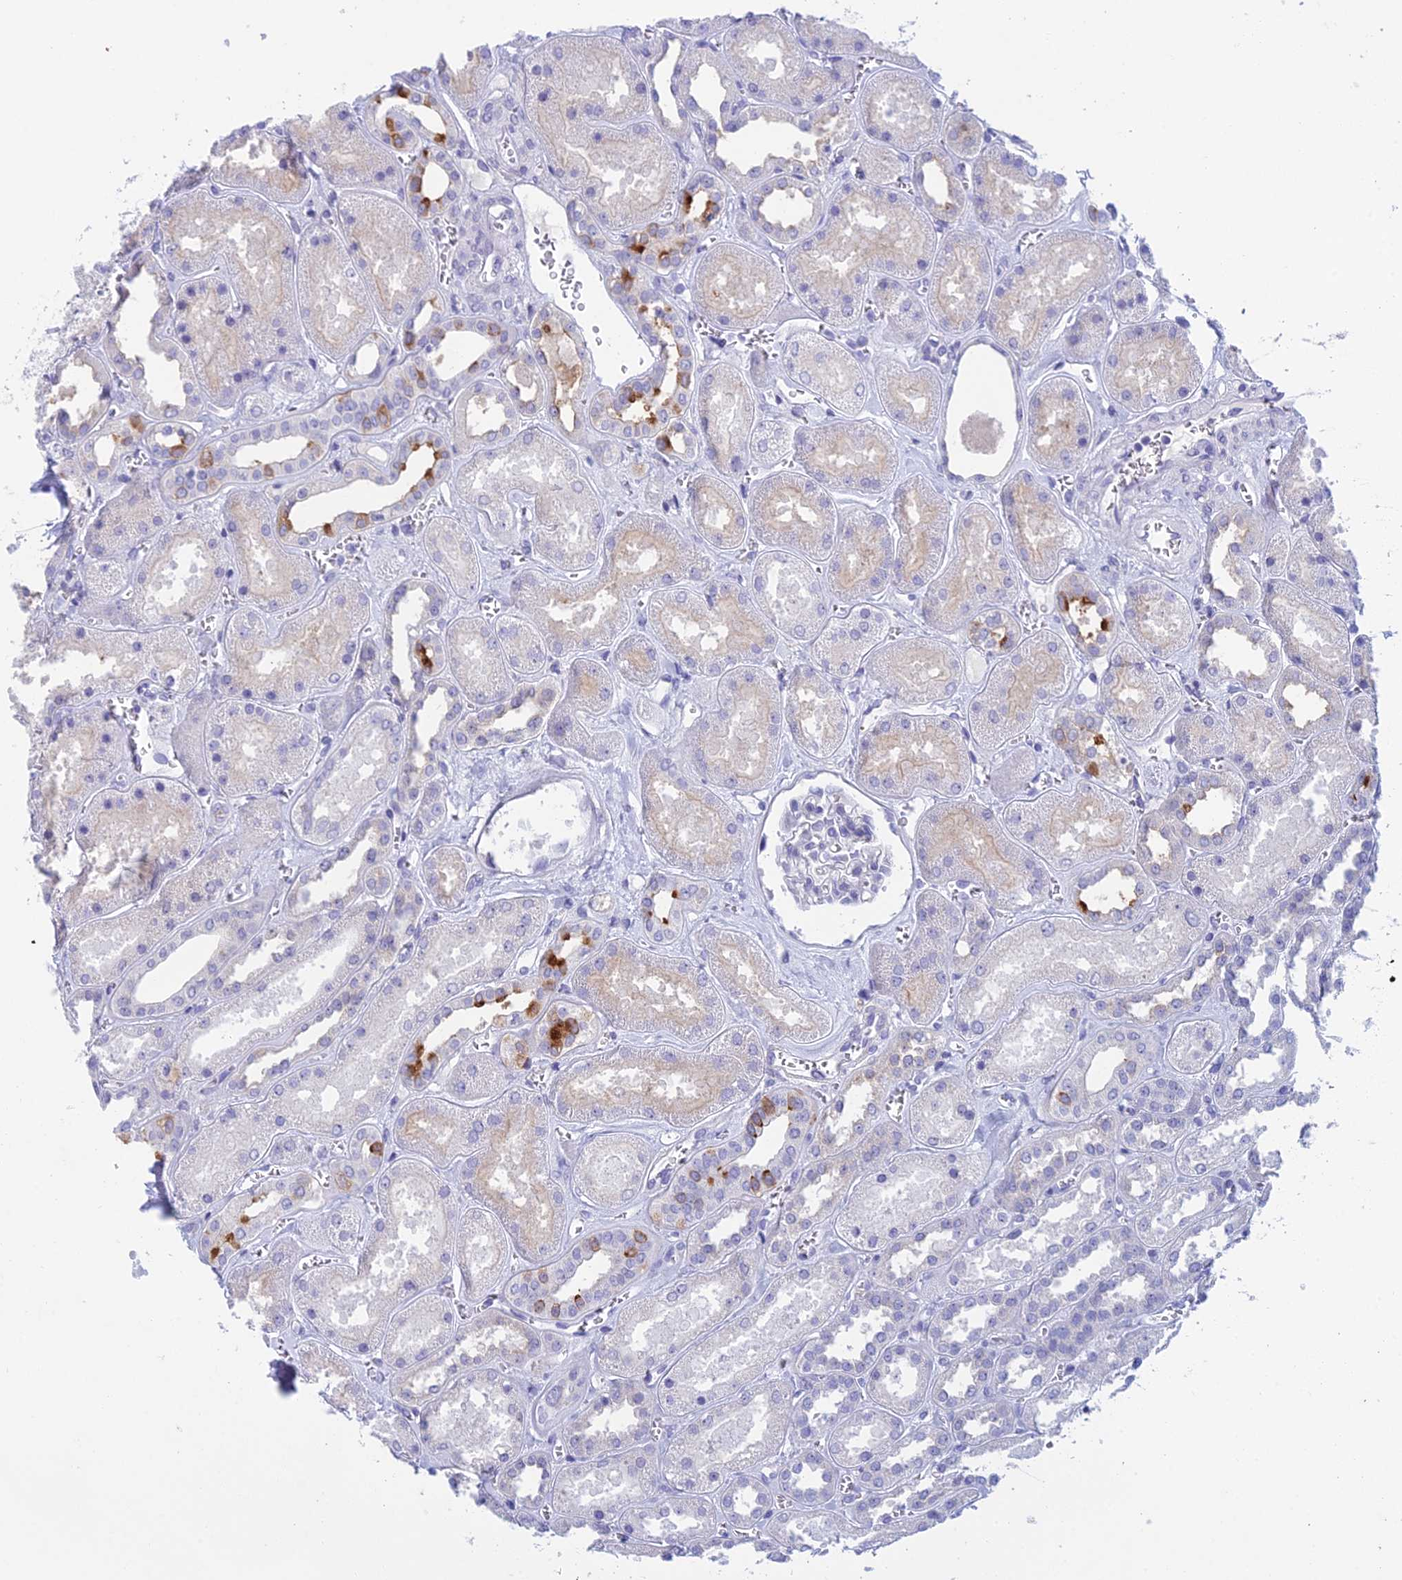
{"staining": {"intensity": "negative", "quantity": "none", "location": "none"}, "tissue": "kidney", "cell_type": "Cells in glomeruli", "image_type": "normal", "snomed": [{"axis": "morphology", "description": "Normal tissue, NOS"}, {"axis": "morphology", "description": "Adenocarcinoma, NOS"}, {"axis": "topography", "description": "Kidney"}], "caption": "This is a micrograph of immunohistochemistry (IHC) staining of unremarkable kidney, which shows no positivity in cells in glomeruli. (DAB (3,3'-diaminobenzidine) immunohistochemistry visualized using brightfield microscopy, high magnification).", "gene": "TMEM161B", "patient": {"sex": "female", "age": 68}}